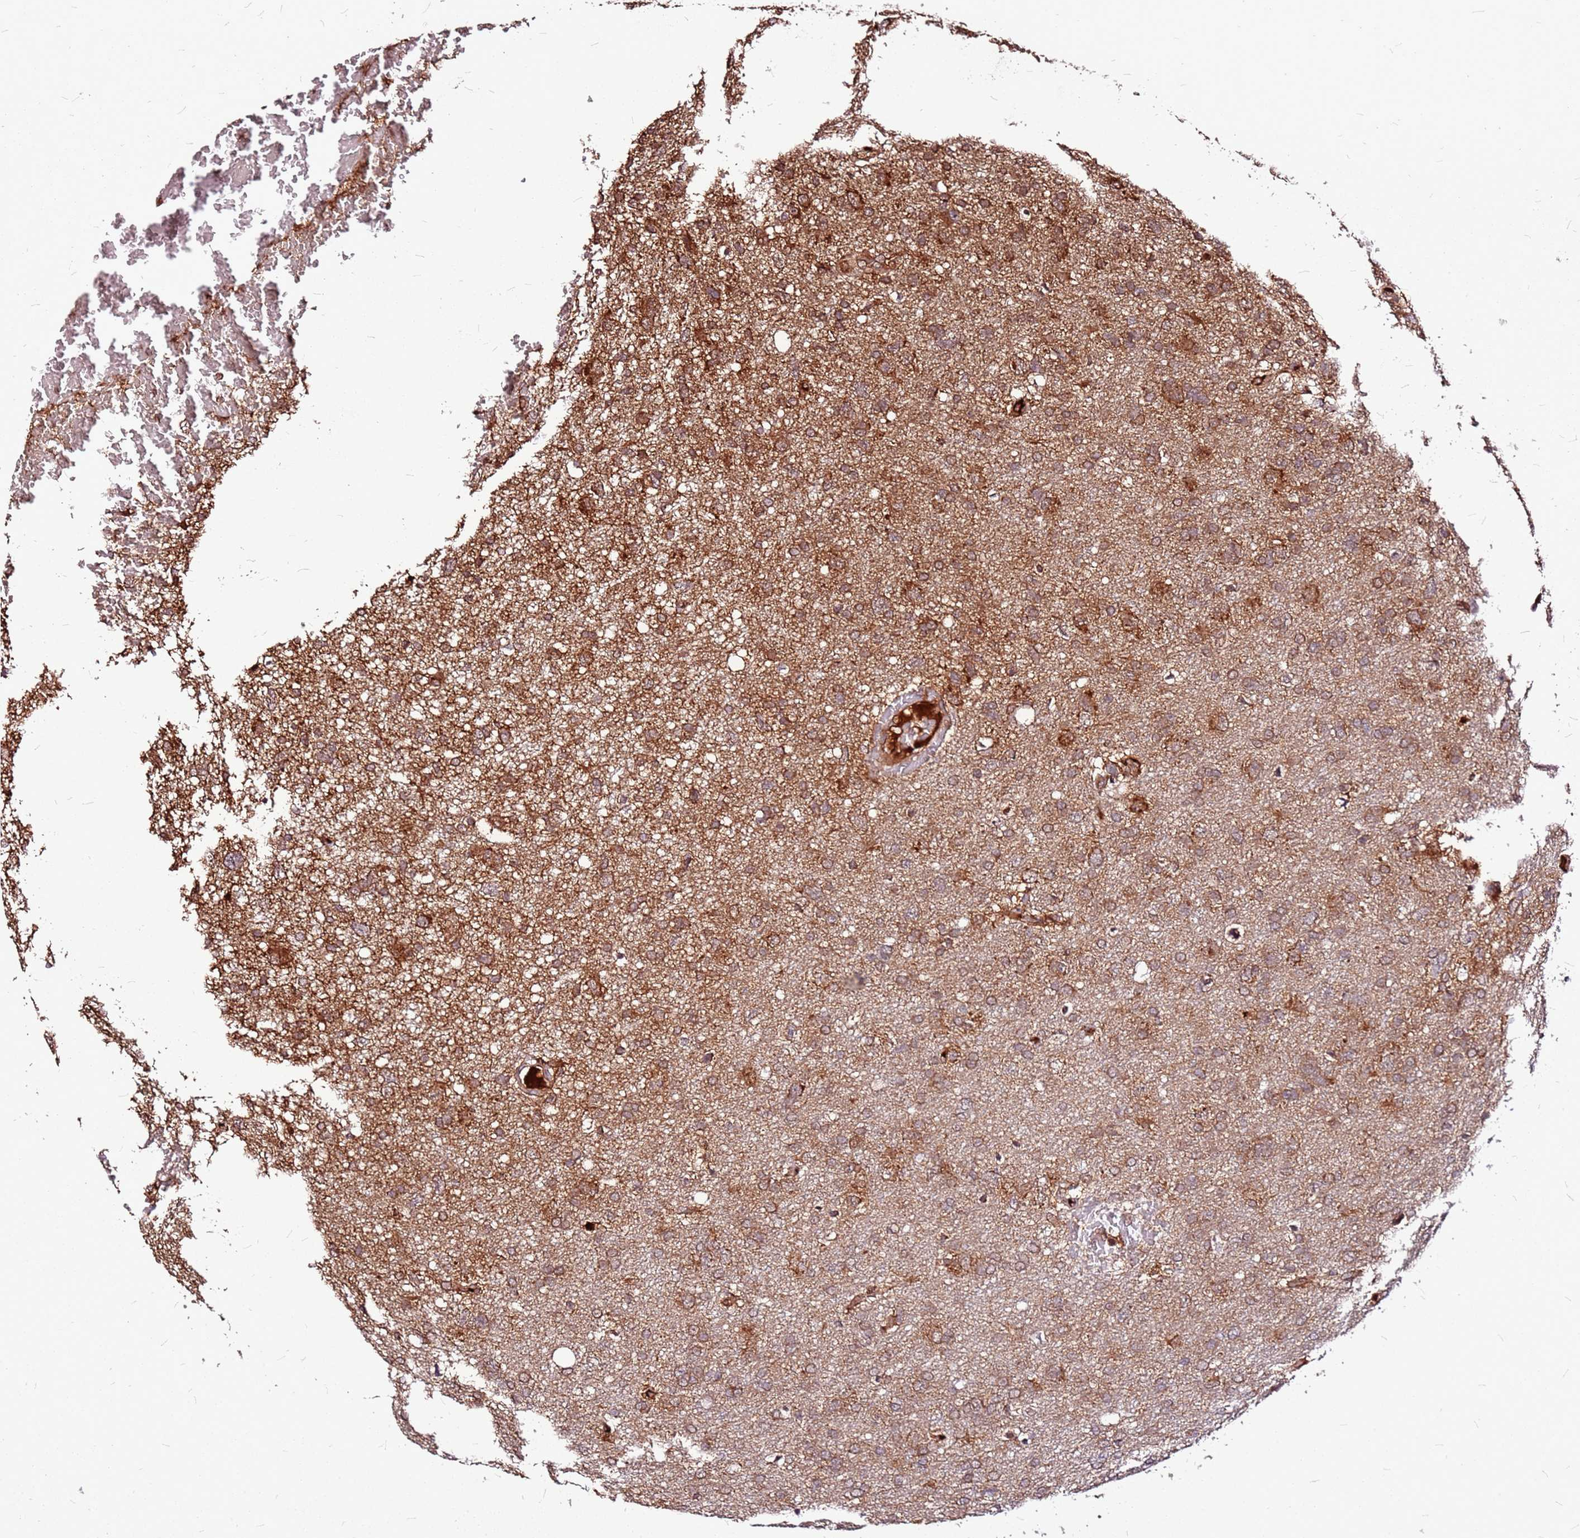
{"staining": {"intensity": "moderate", "quantity": ">75%", "location": "cytoplasmic/membranous"}, "tissue": "glioma", "cell_type": "Tumor cells", "image_type": "cancer", "snomed": [{"axis": "morphology", "description": "Glioma, malignant, High grade"}, {"axis": "topography", "description": "Brain"}], "caption": "Malignant glioma (high-grade) stained for a protein displays moderate cytoplasmic/membranous positivity in tumor cells.", "gene": "LYPLAL1", "patient": {"sex": "male", "age": 61}}